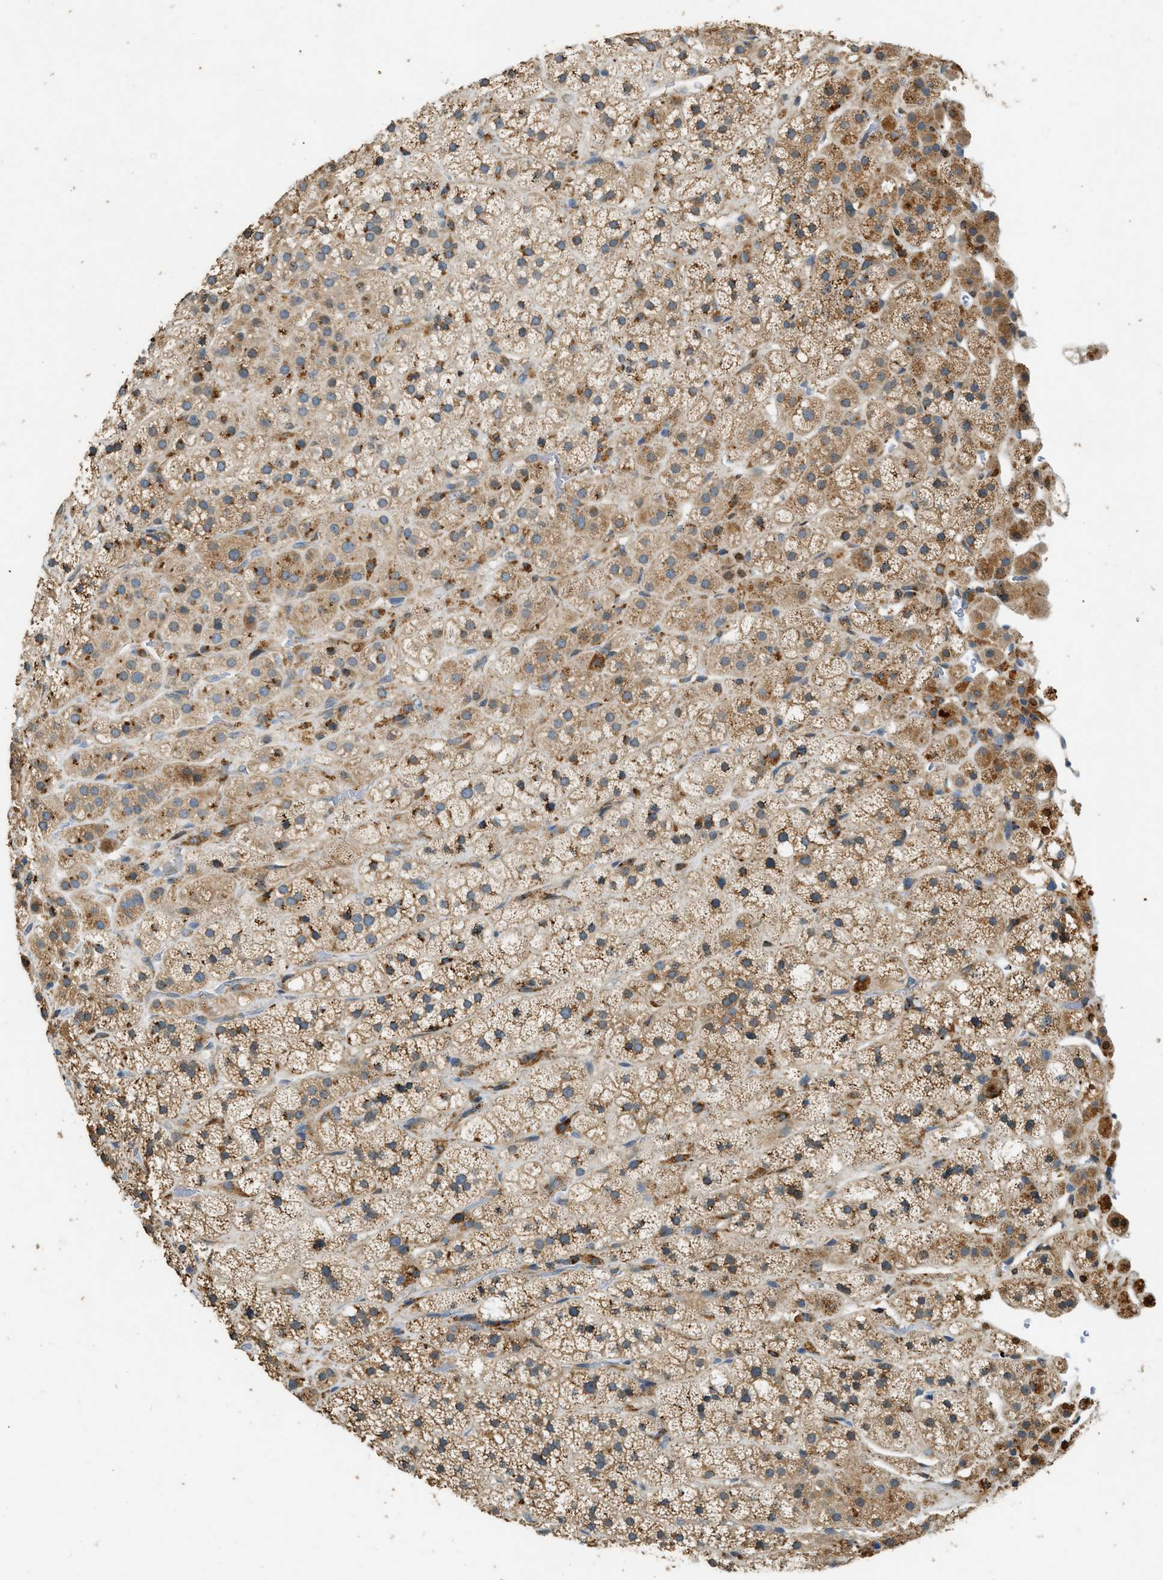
{"staining": {"intensity": "moderate", "quantity": ">75%", "location": "cytoplasmic/membranous"}, "tissue": "adrenal gland", "cell_type": "Glandular cells", "image_type": "normal", "snomed": [{"axis": "morphology", "description": "Normal tissue, NOS"}, {"axis": "topography", "description": "Adrenal gland"}], "caption": "Approximately >75% of glandular cells in normal human adrenal gland exhibit moderate cytoplasmic/membranous protein expression as visualized by brown immunohistochemical staining.", "gene": "CTSB", "patient": {"sex": "male", "age": 56}}